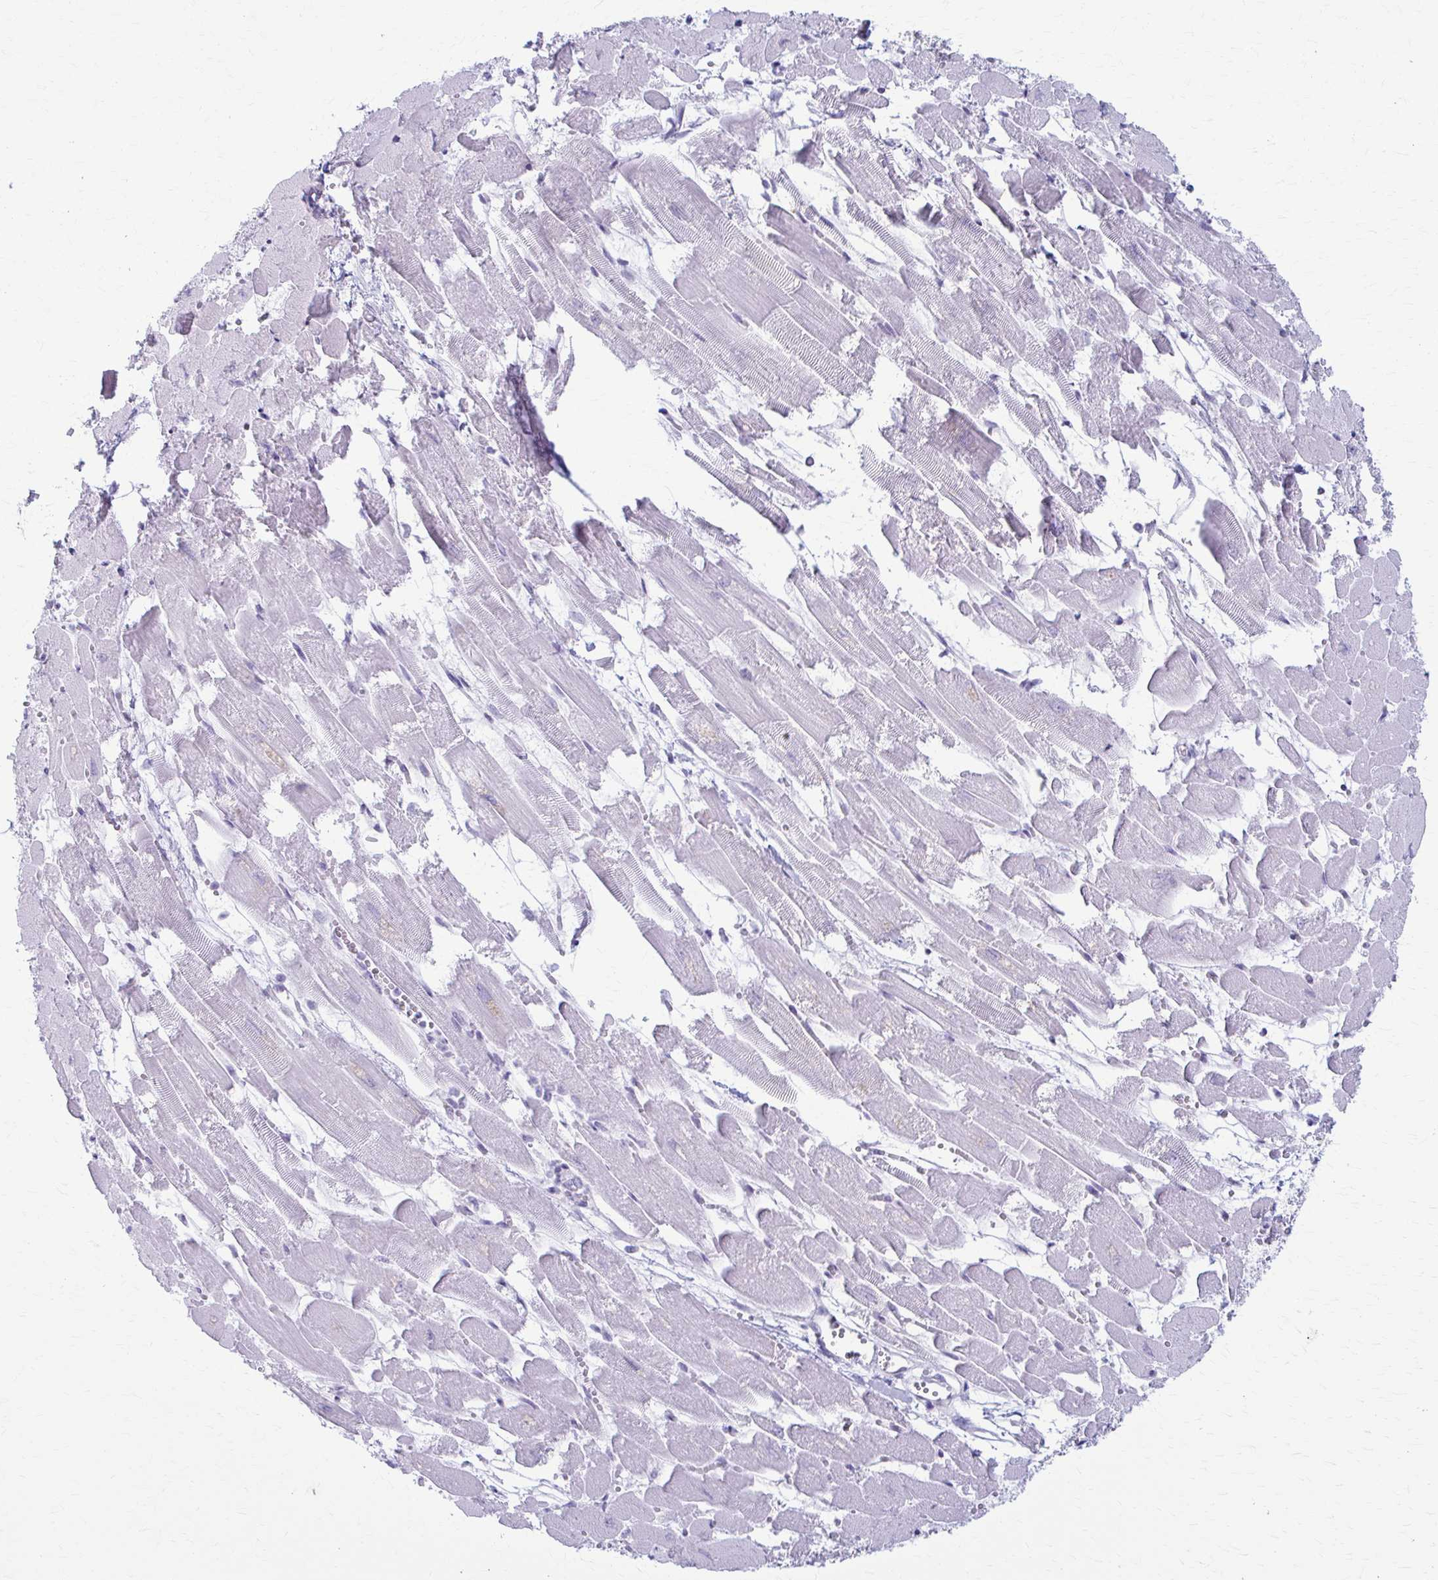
{"staining": {"intensity": "negative", "quantity": "none", "location": "none"}, "tissue": "heart muscle", "cell_type": "Cardiomyocytes", "image_type": "normal", "snomed": [{"axis": "morphology", "description": "Normal tissue, NOS"}, {"axis": "topography", "description": "Heart"}], "caption": "Immunohistochemistry of unremarkable human heart muscle displays no staining in cardiomyocytes.", "gene": "PRKRA", "patient": {"sex": "female", "age": 52}}